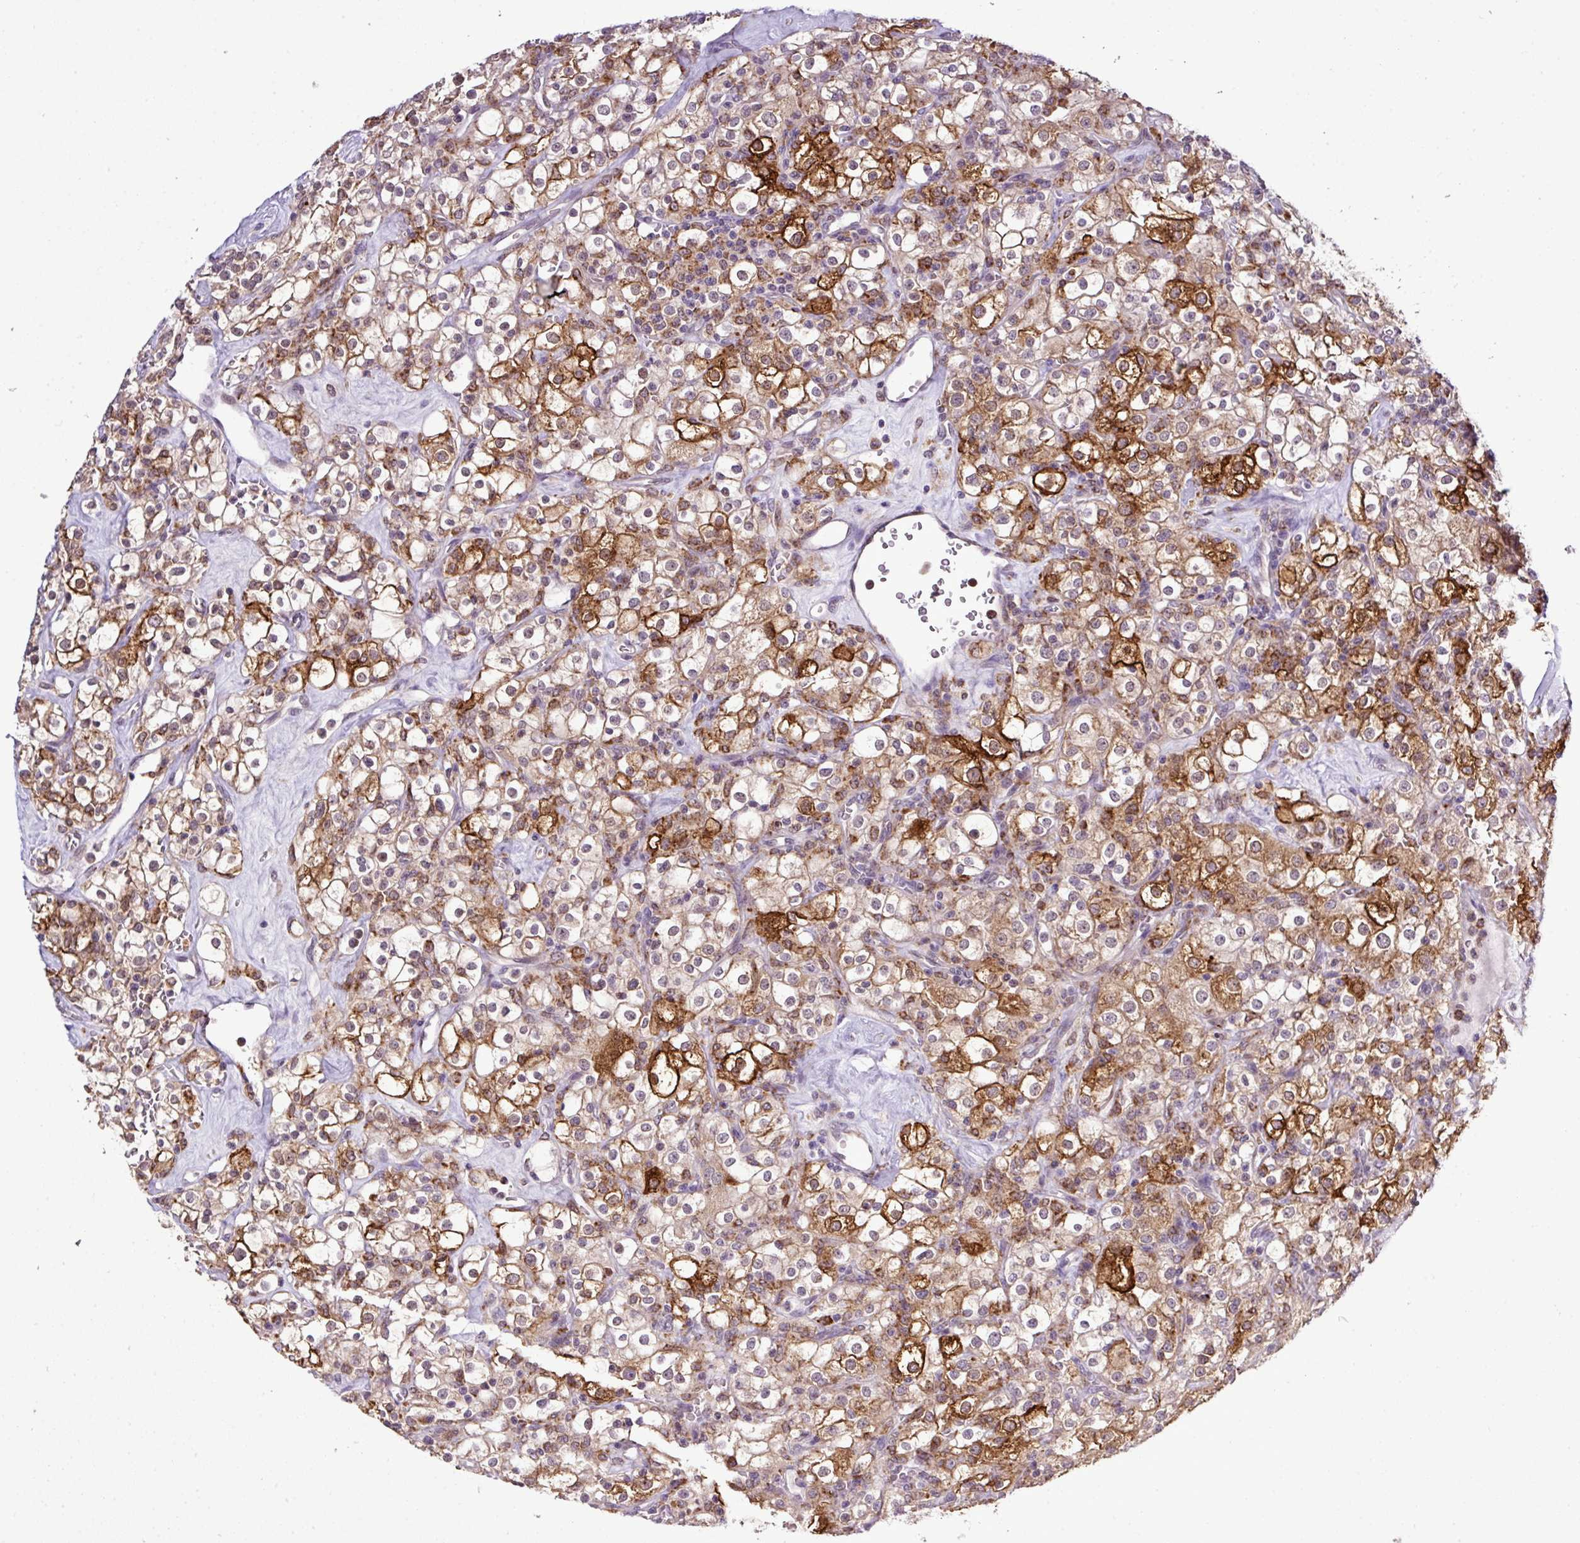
{"staining": {"intensity": "moderate", "quantity": ">75%", "location": "cytoplasmic/membranous,nuclear"}, "tissue": "renal cancer", "cell_type": "Tumor cells", "image_type": "cancer", "snomed": [{"axis": "morphology", "description": "Adenocarcinoma, NOS"}, {"axis": "topography", "description": "Kidney"}], "caption": "Human renal adenocarcinoma stained with a protein marker exhibits moderate staining in tumor cells.", "gene": "SMCO4", "patient": {"sex": "female", "age": 74}}